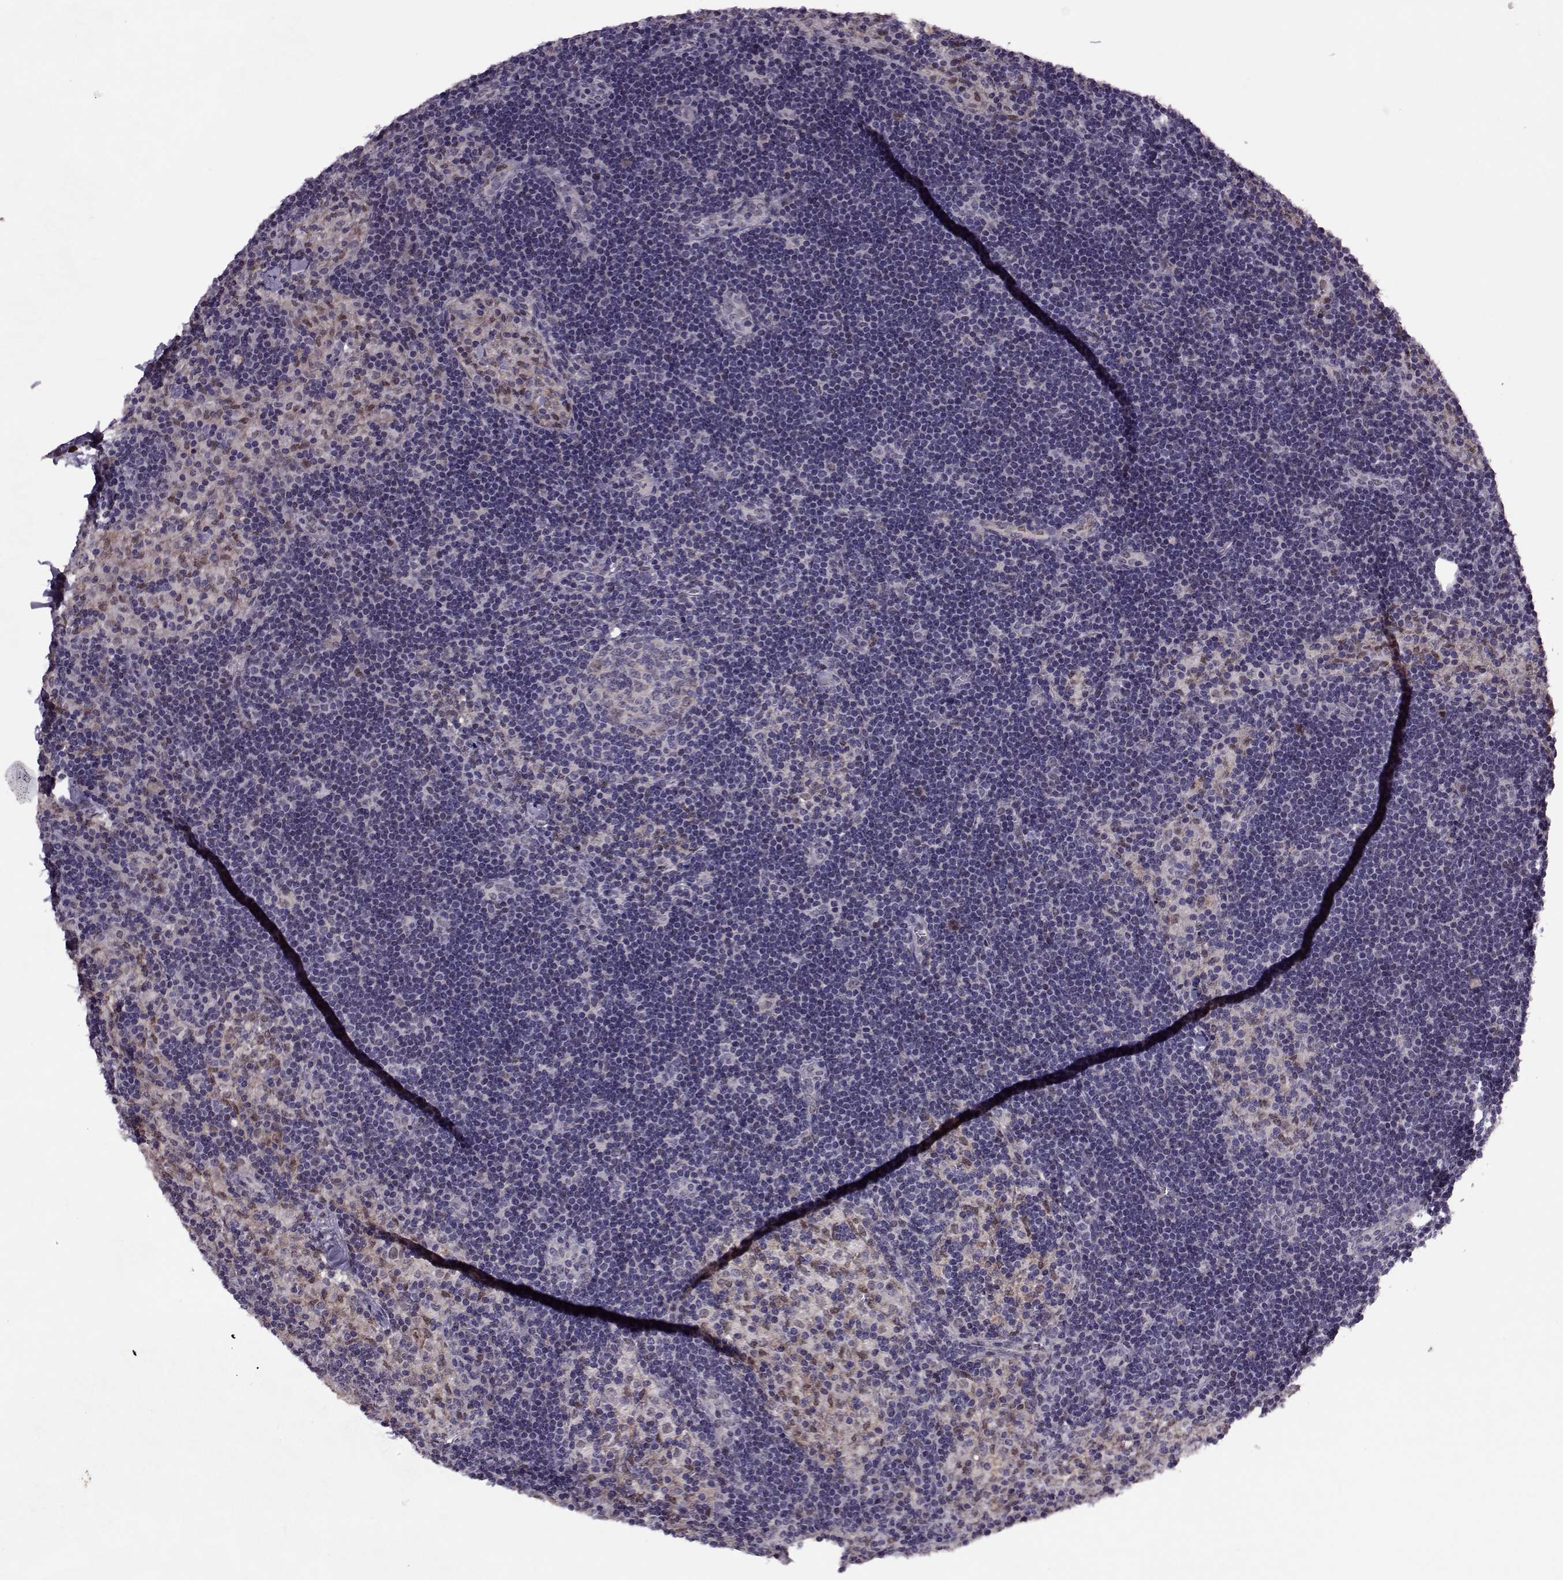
{"staining": {"intensity": "moderate", "quantity": "<25%", "location": "cytoplasmic/membranous,nuclear"}, "tissue": "lymph node", "cell_type": "Germinal center cells", "image_type": "normal", "snomed": [{"axis": "morphology", "description": "Normal tissue, NOS"}, {"axis": "topography", "description": "Lymph node"}], "caption": "Germinal center cells show low levels of moderate cytoplasmic/membranous,nuclear staining in approximately <25% of cells in normal human lymph node.", "gene": "CDK4", "patient": {"sex": "female", "age": 52}}